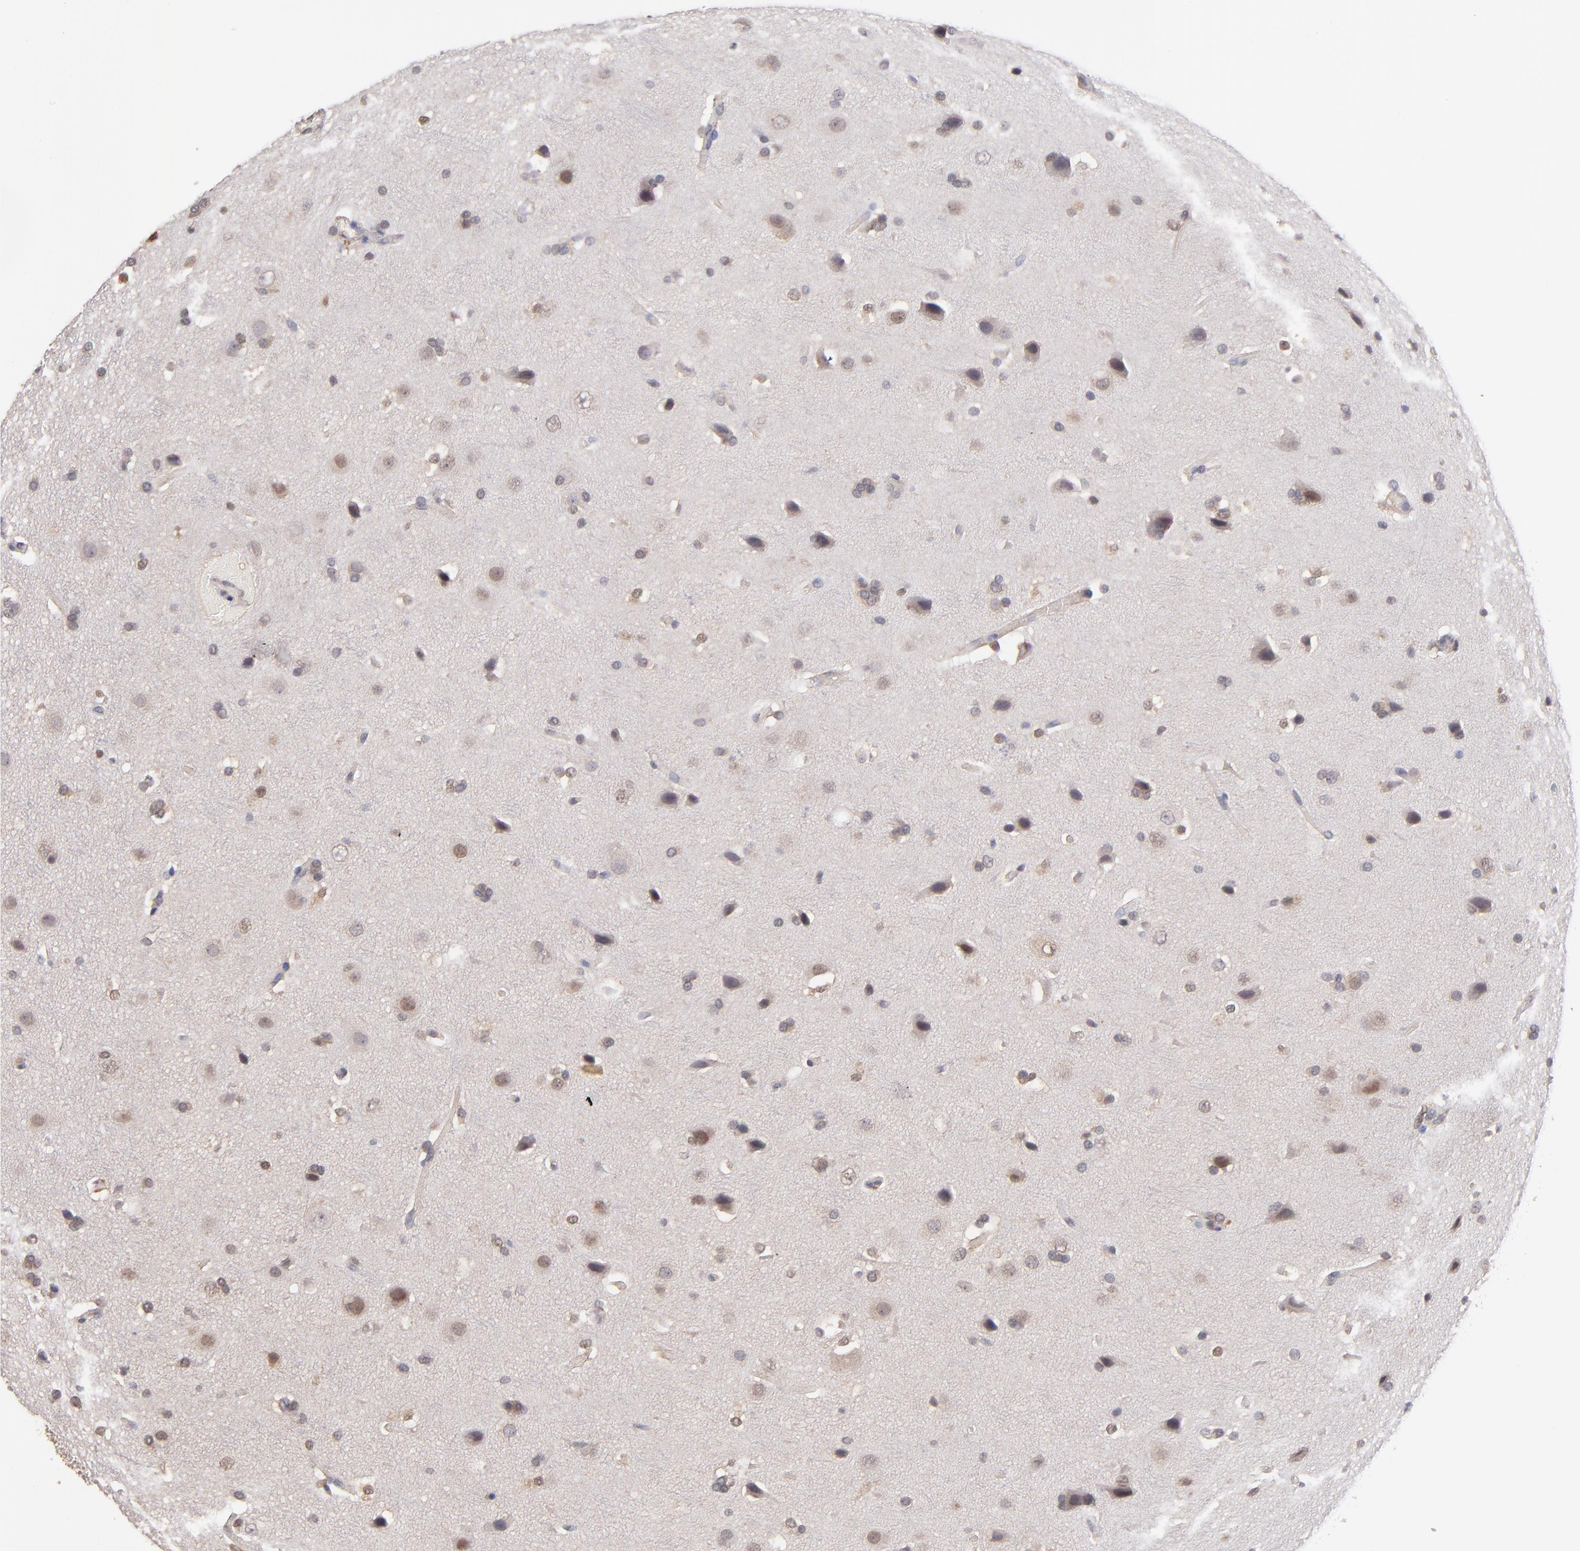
{"staining": {"intensity": "weak", "quantity": "<25%", "location": "cytoplasmic/membranous"}, "tissue": "glioma", "cell_type": "Tumor cells", "image_type": "cancer", "snomed": [{"axis": "morphology", "description": "Glioma, malignant, Low grade"}, {"axis": "topography", "description": "Cerebral cortex"}], "caption": "The immunohistochemistry (IHC) image has no significant staining in tumor cells of glioma tissue.", "gene": "PSMD10", "patient": {"sex": "female", "age": 47}}